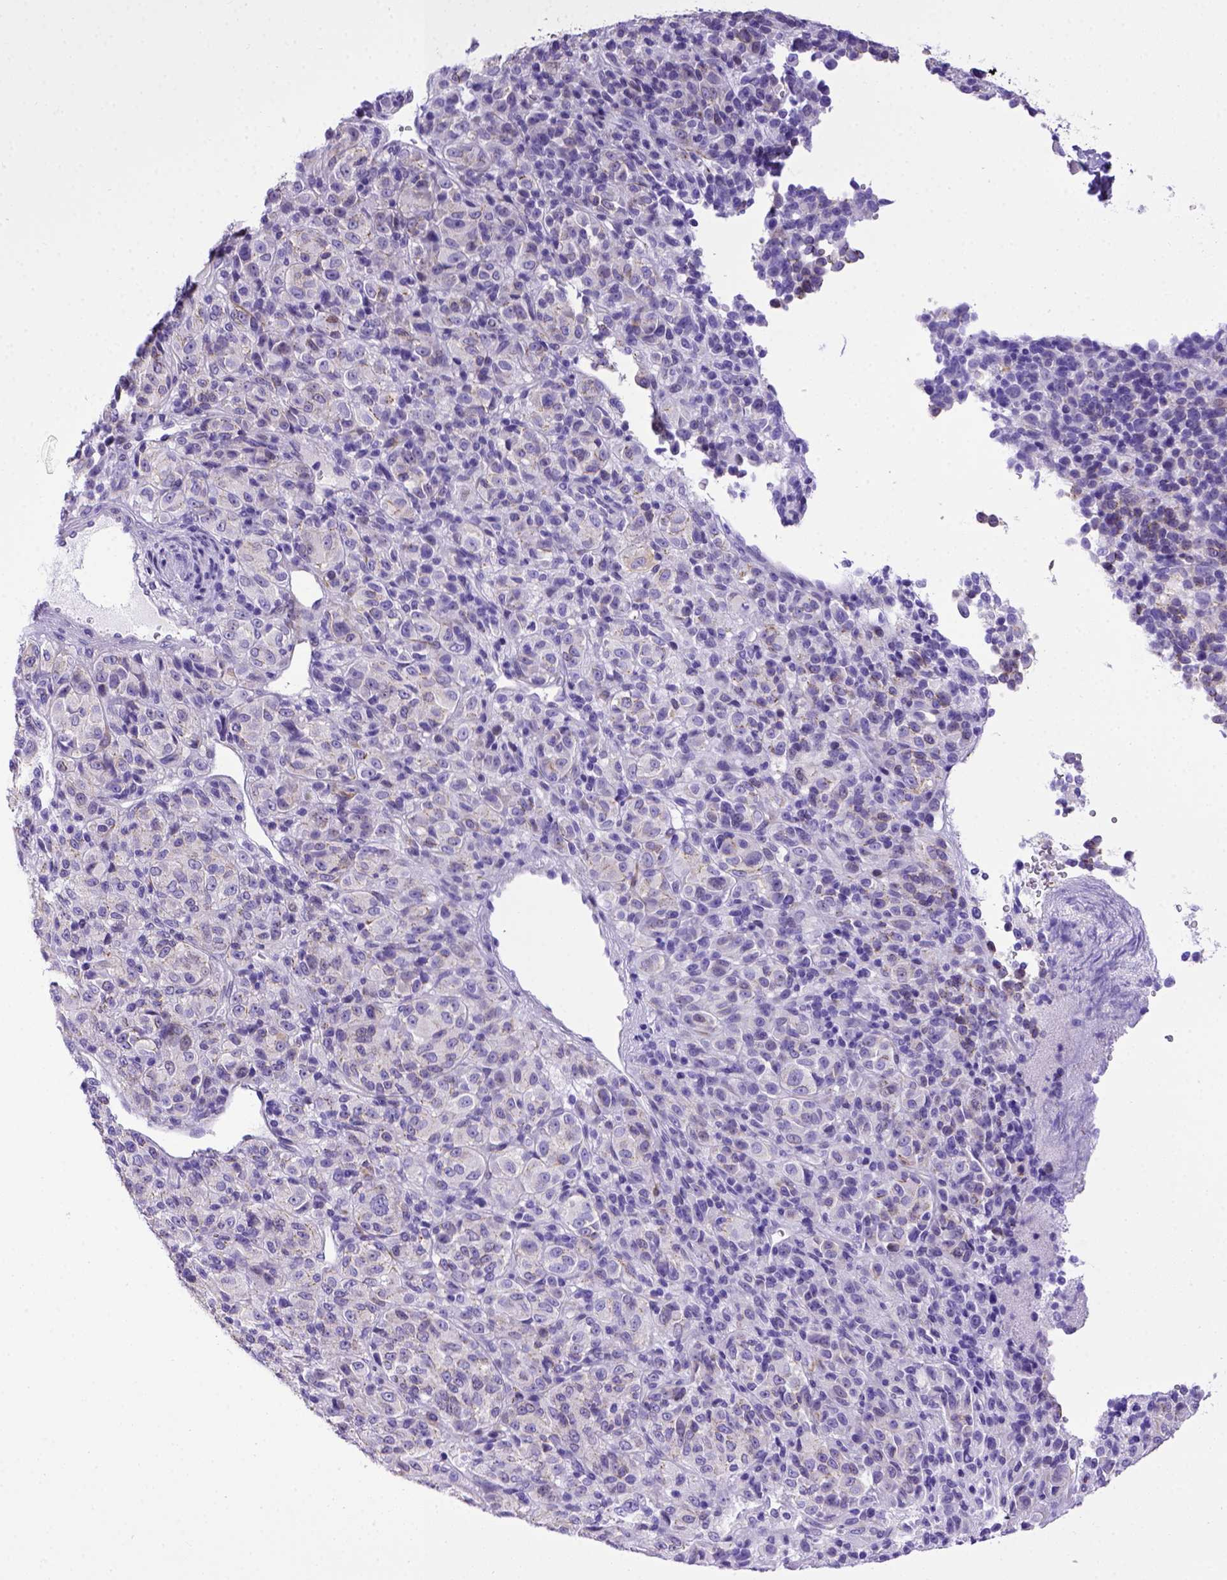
{"staining": {"intensity": "negative", "quantity": "none", "location": "none"}, "tissue": "melanoma", "cell_type": "Tumor cells", "image_type": "cancer", "snomed": [{"axis": "morphology", "description": "Malignant melanoma, Metastatic site"}, {"axis": "topography", "description": "Brain"}], "caption": "This is an IHC histopathology image of human malignant melanoma (metastatic site). There is no positivity in tumor cells.", "gene": "ADAM12", "patient": {"sex": "female", "age": 56}}